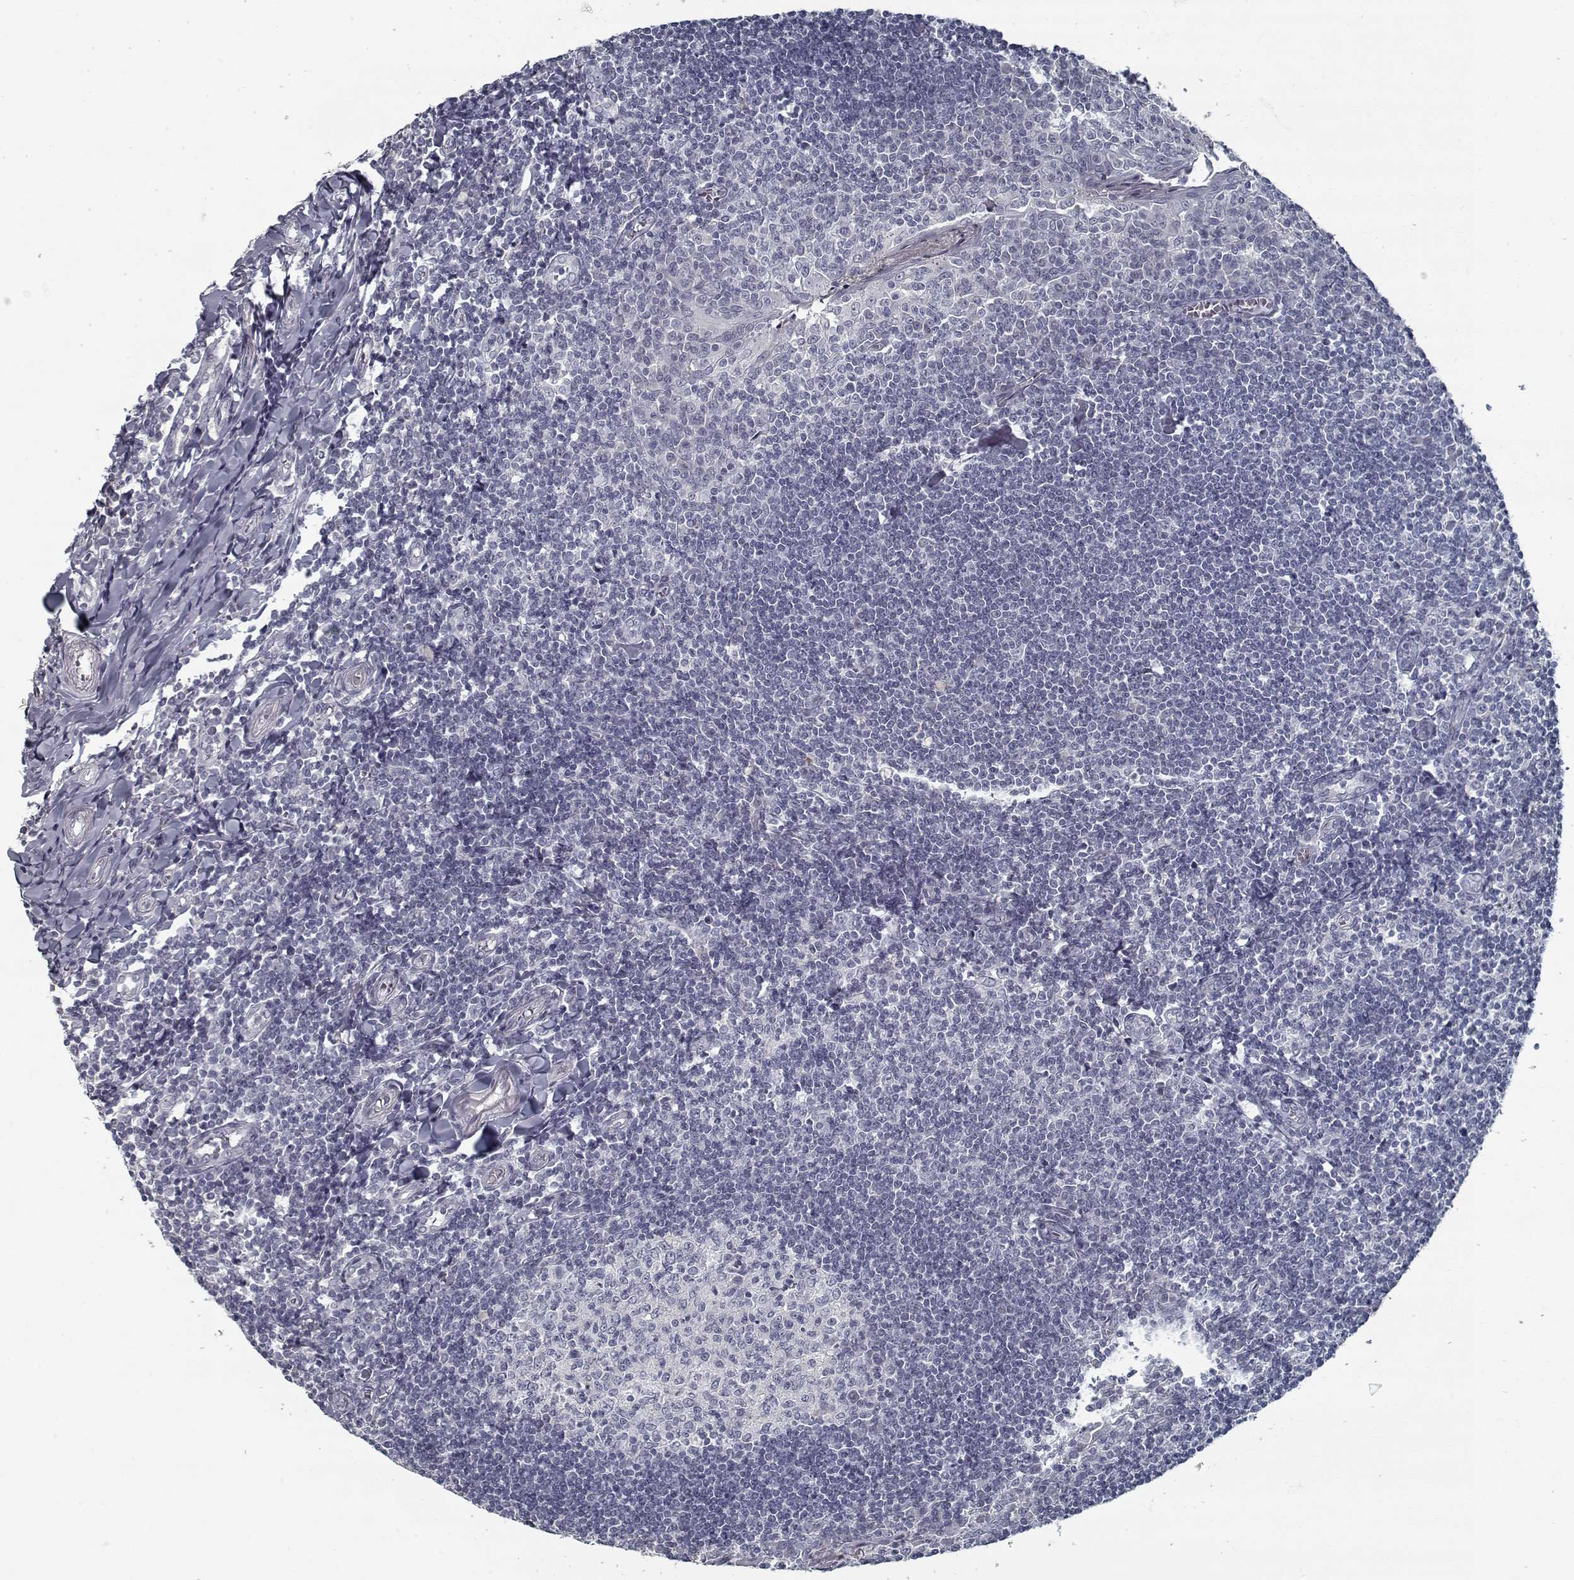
{"staining": {"intensity": "negative", "quantity": "none", "location": "none"}, "tissue": "tonsil", "cell_type": "Germinal center cells", "image_type": "normal", "snomed": [{"axis": "morphology", "description": "Normal tissue, NOS"}, {"axis": "topography", "description": "Tonsil"}], "caption": "The IHC image has no significant positivity in germinal center cells of tonsil. Nuclei are stained in blue.", "gene": "GAD2", "patient": {"sex": "female", "age": 12}}